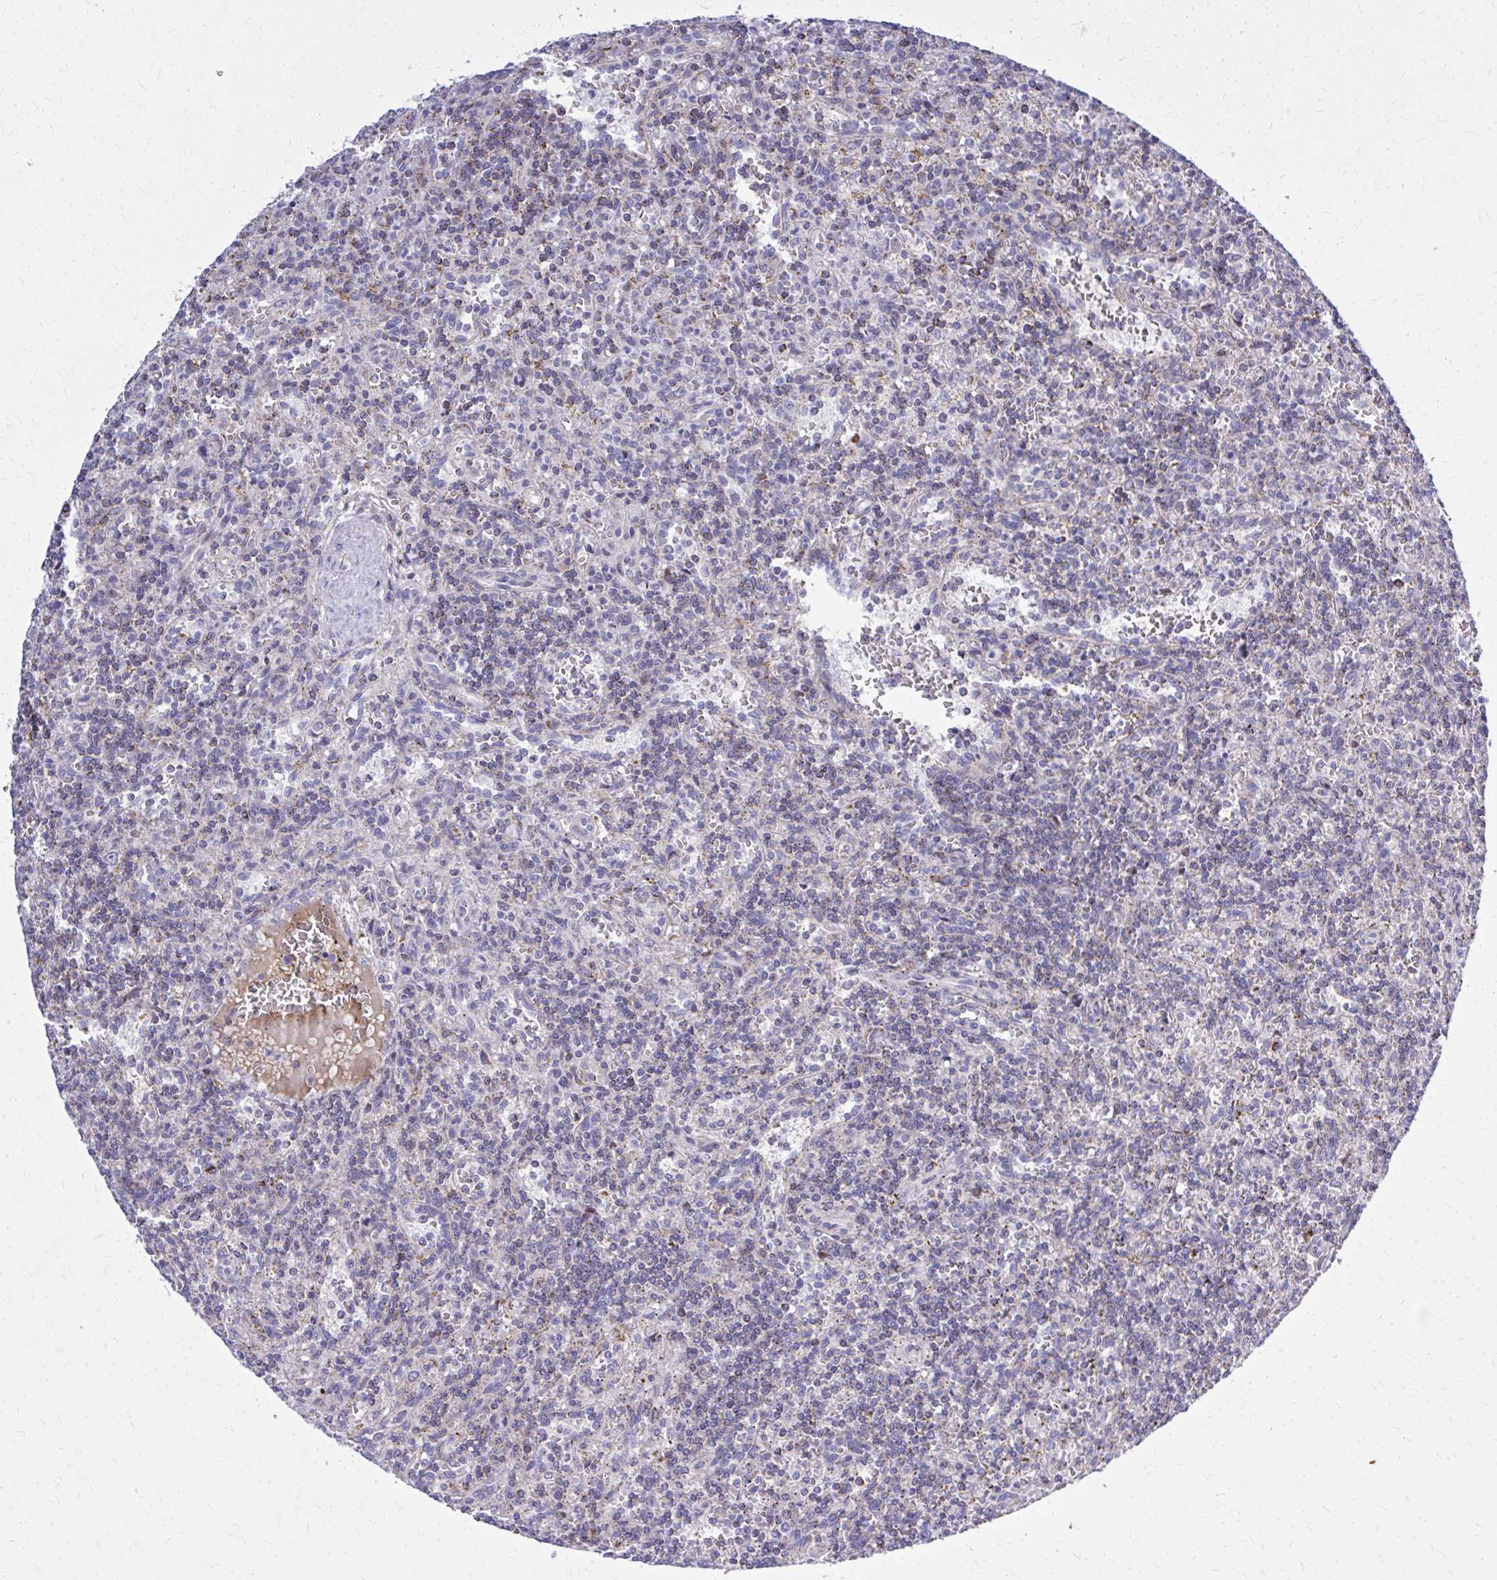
{"staining": {"intensity": "moderate", "quantity": "<25%", "location": "cytoplasmic/membranous"}, "tissue": "lymphoma", "cell_type": "Tumor cells", "image_type": "cancer", "snomed": [{"axis": "morphology", "description": "Malignant lymphoma, non-Hodgkin's type, Low grade"}, {"axis": "topography", "description": "Spleen"}], "caption": "Immunohistochemistry image of lymphoma stained for a protein (brown), which demonstrates low levels of moderate cytoplasmic/membranous positivity in approximately <25% of tumor cells.", "gene": "ZNF362", "patient": {"sex": "male", "age": 73}}